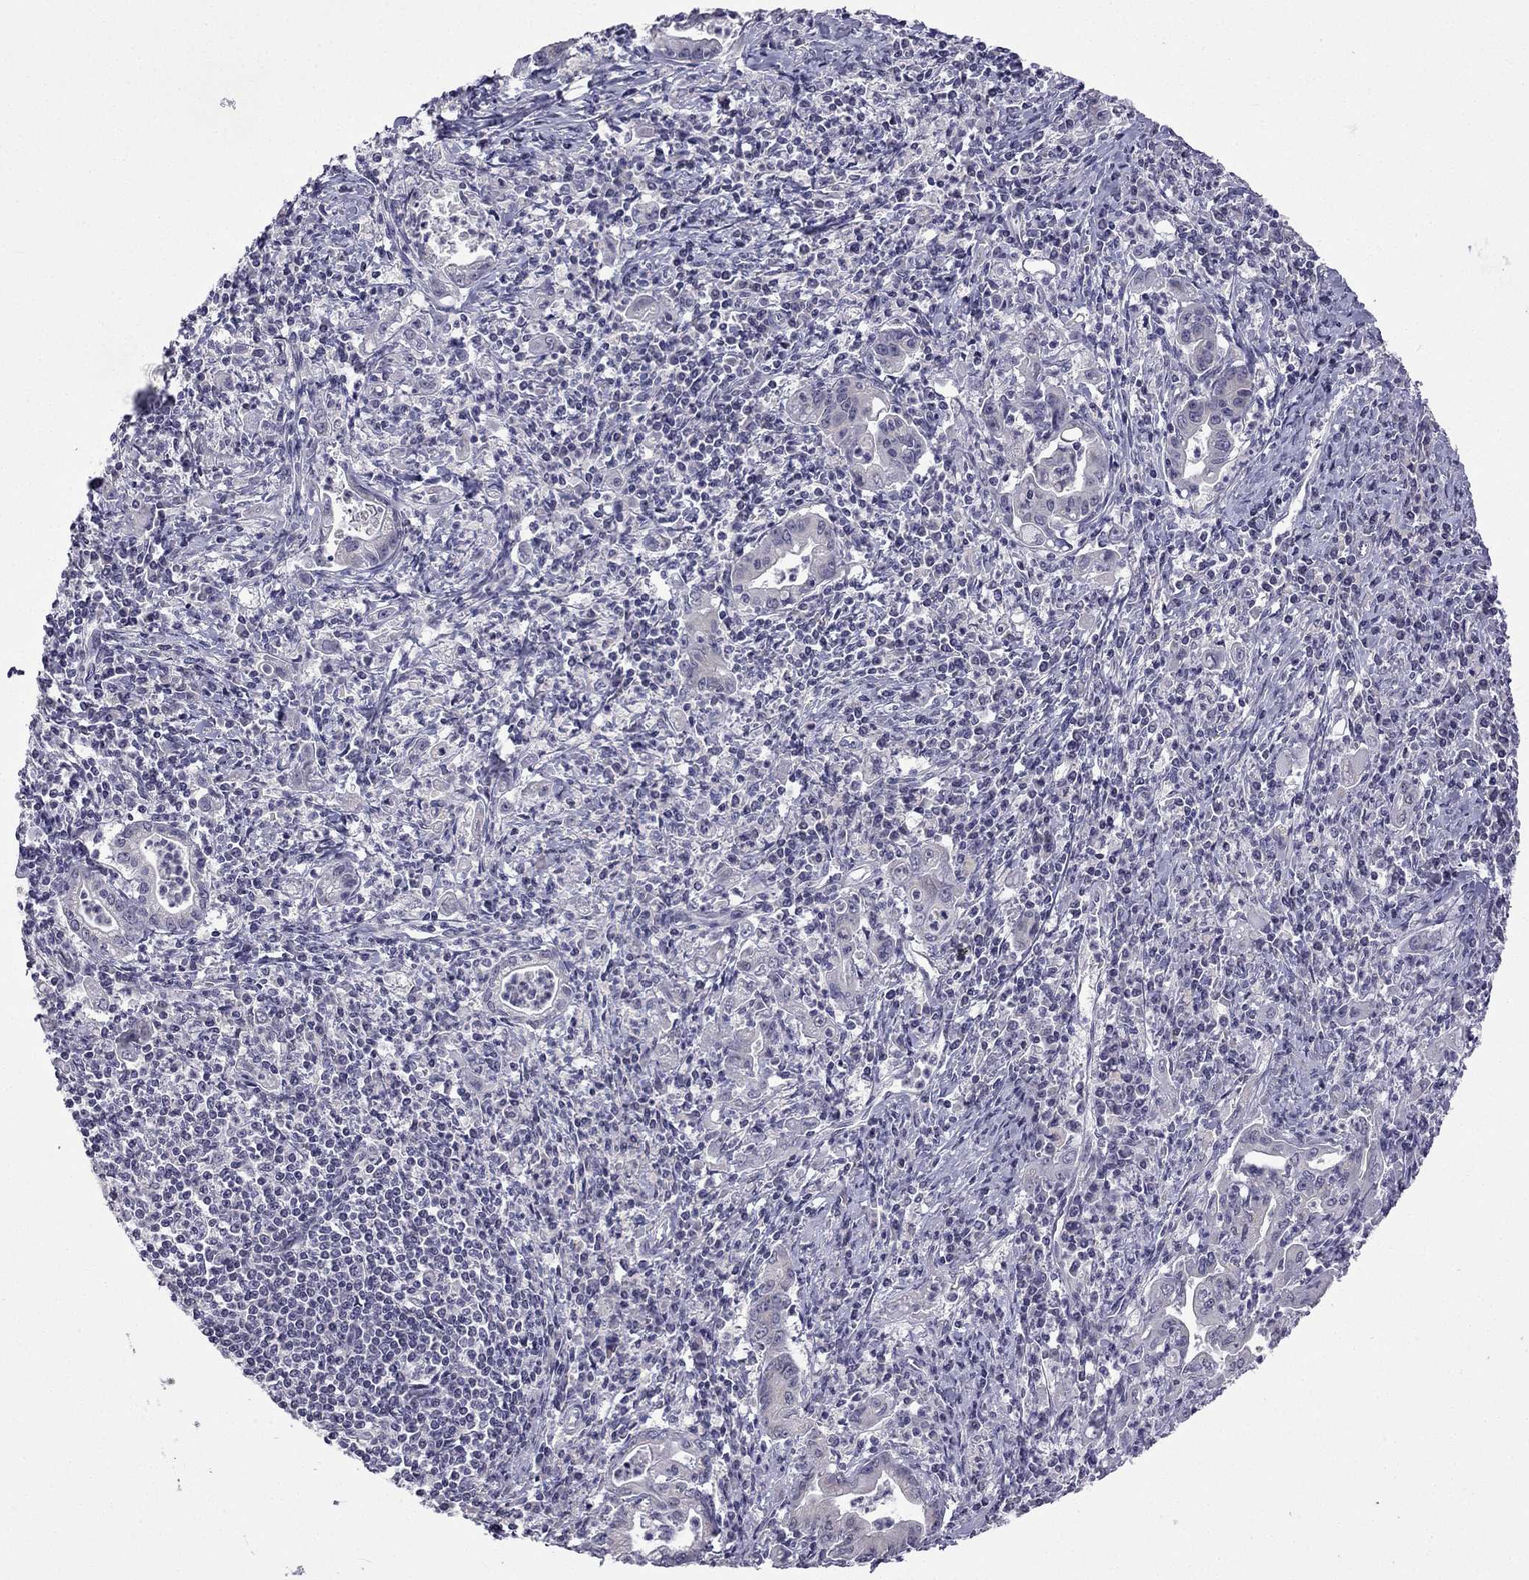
{"staining": {"intensity": "negative", "quantity": "none", "location": "none"}, "tissue": "stomach cancer", "cell_type": "Tumor cells", "image_type": "cancer", "snomed": [{"axis": "morphology", "description": "Adenocarcinoma, NOS"}, {"axis": "topography", "description": "Stomach, upper"}], "caption": "This is a photomicrograph of immunohistochemistry (IHC) staining of stomach cancer (adenocarcinoma), which shows no expression in tumor cells.", "gene": "C5orf49", "patient": {"sex": "female", "age": 79}}